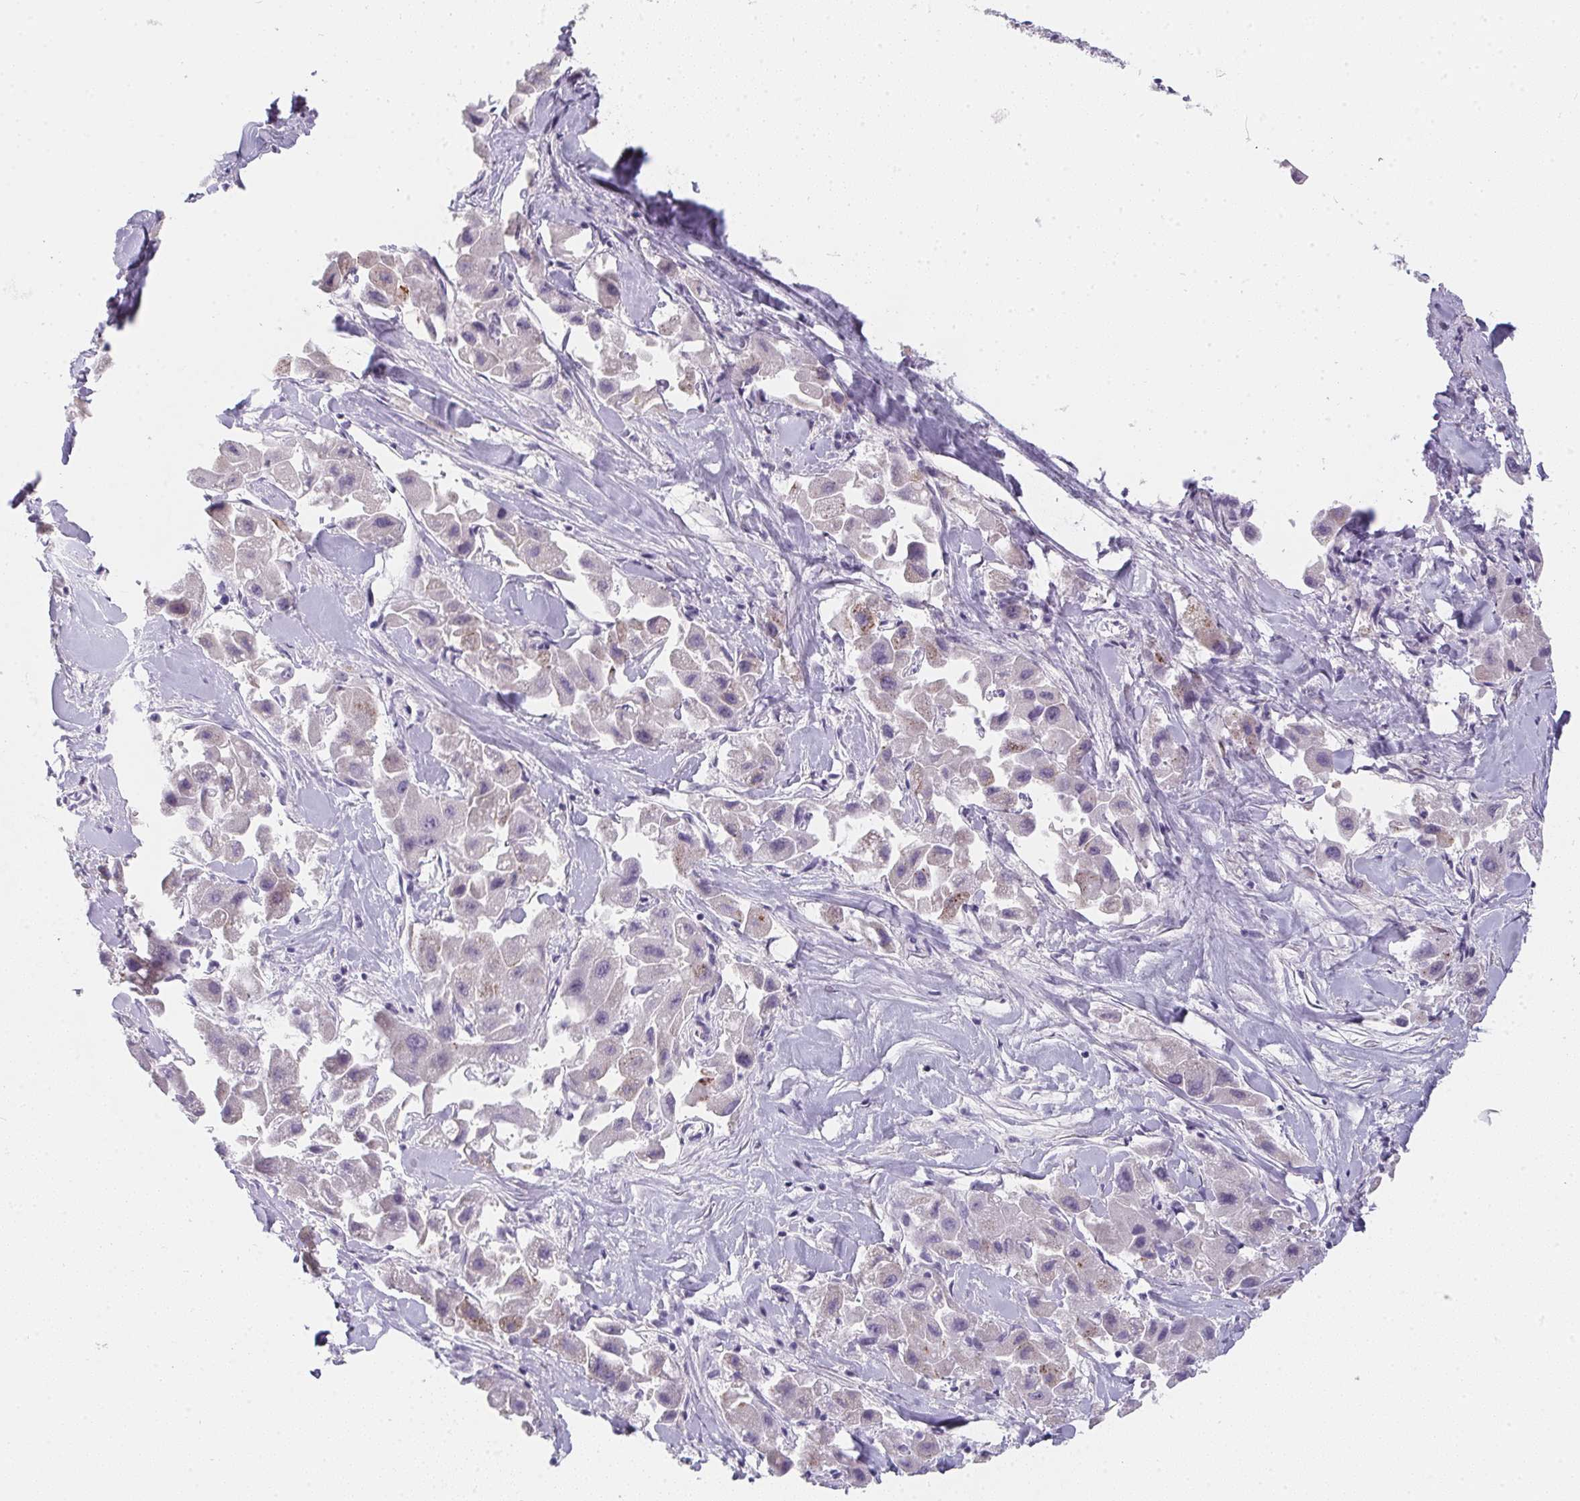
{"staining": {"intensity": "weak", "quantity": "<25%", "location": "cytoplasmic/membranous"}, "tissue": "liver cancer", "cell_type": "Tumor cells", "image_type": "cancer", "snomed": [{"axis": "morphology", "description": "Carcinoma, Hepatocellular, NOS"}, {"axis": "topography", "description": "Liver"}], "caption": "IHC micrograph of neoplastic tissue: liver cancer stained with DAB demonstrates no significant protein expression in tumor cells. (Stains: DAB IHC with hematoxylin counter stain, Microscopy: brightfield microscopy at high magnification).", "gene": "MAP1A", "patient": {"sex": "male", "age": 24}}